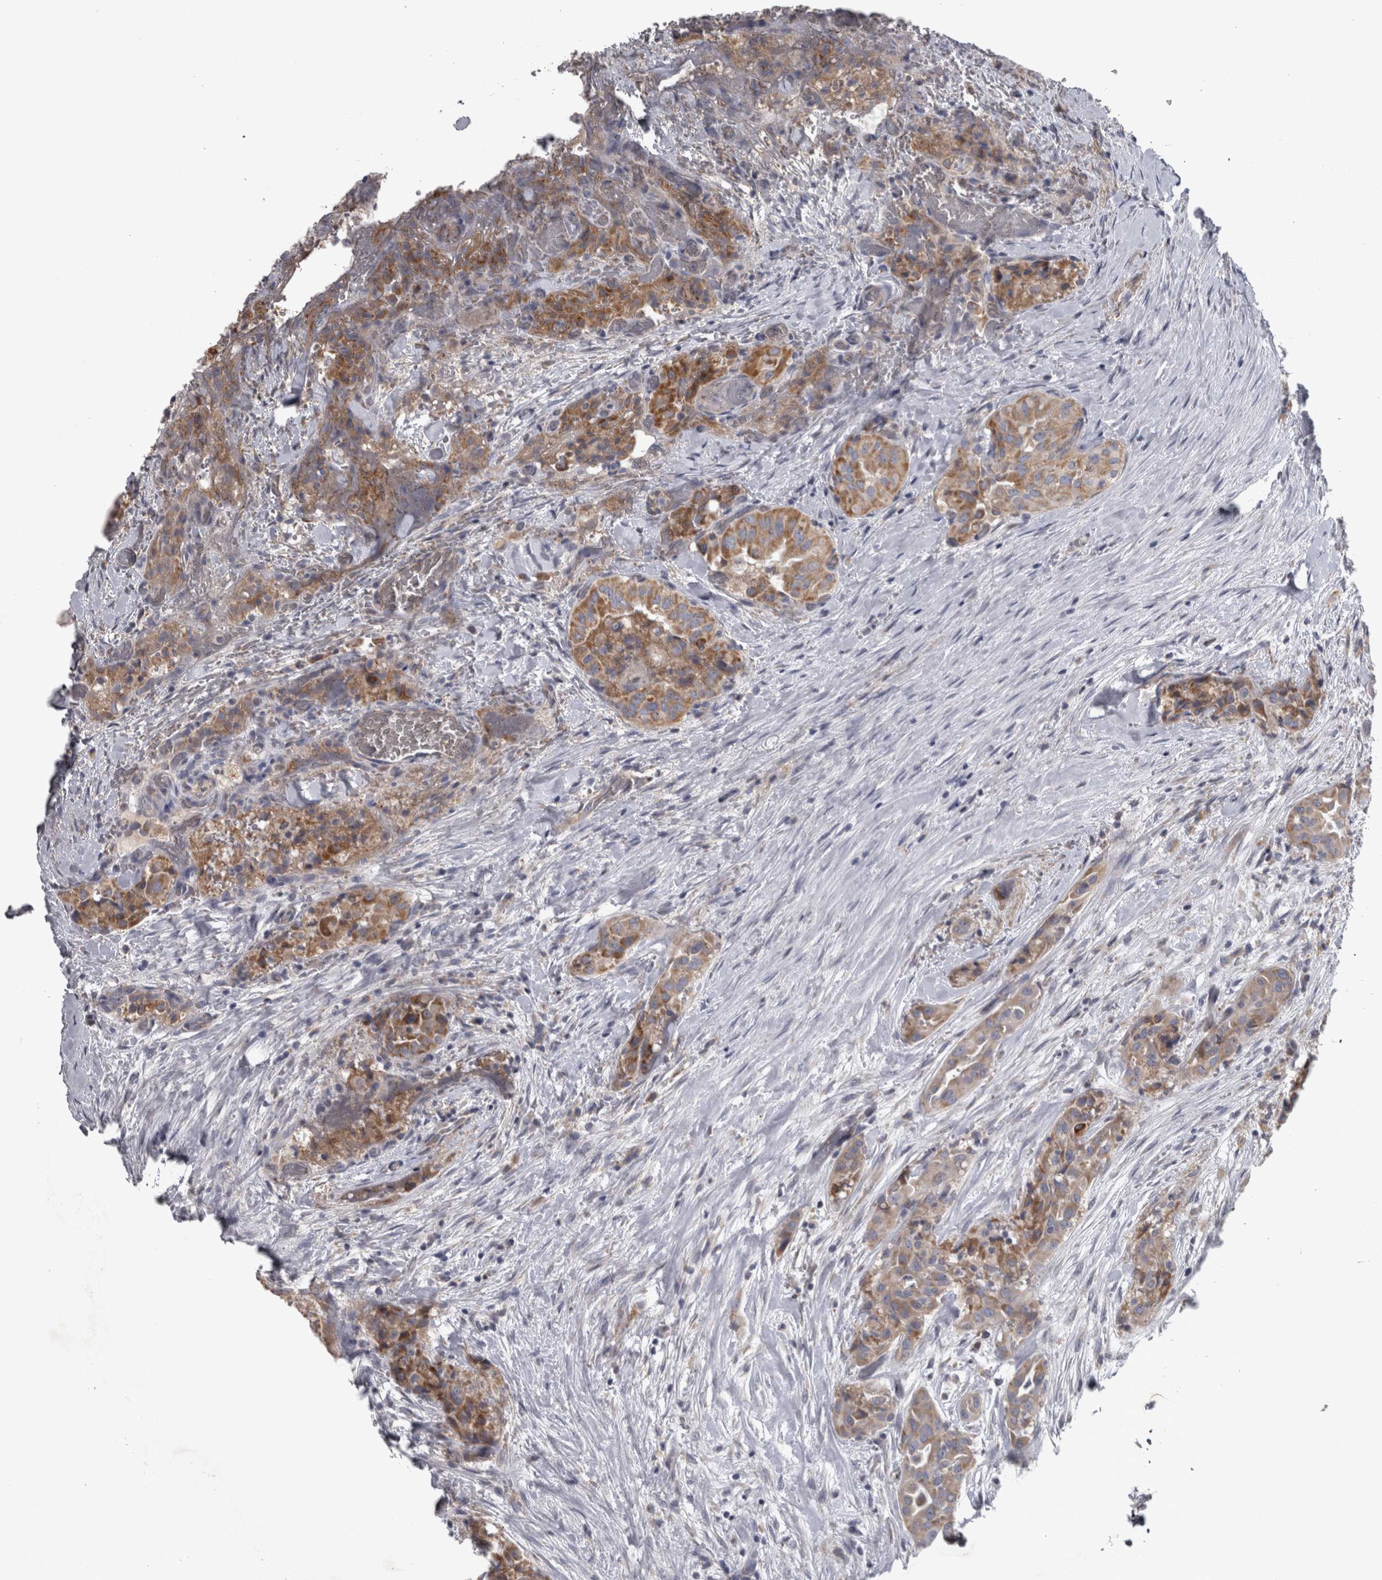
{"staining": {"intensity": "moderate", "quantity": ">75%", "location": "cytoplasmic/membranous"}, "tissue": "thyroid cancer", "cell_type": "Tumor cells", "image_type": "cancer", "snomed": [{"axis": "morphology", "description": "Papillary adenocarcinoma, NOS"}, {"axis": "topography", "description": "Thyroid gland"}], "caption": "The histopathology image demonstrates a brown stain indicating the presence of a protein in the cytoplasmic/membranous of tumor cells in thyroid cancer (papillary adenocarcinoma).", "gene": "DBT", "patient": {"sex": "female", "age": 59}}